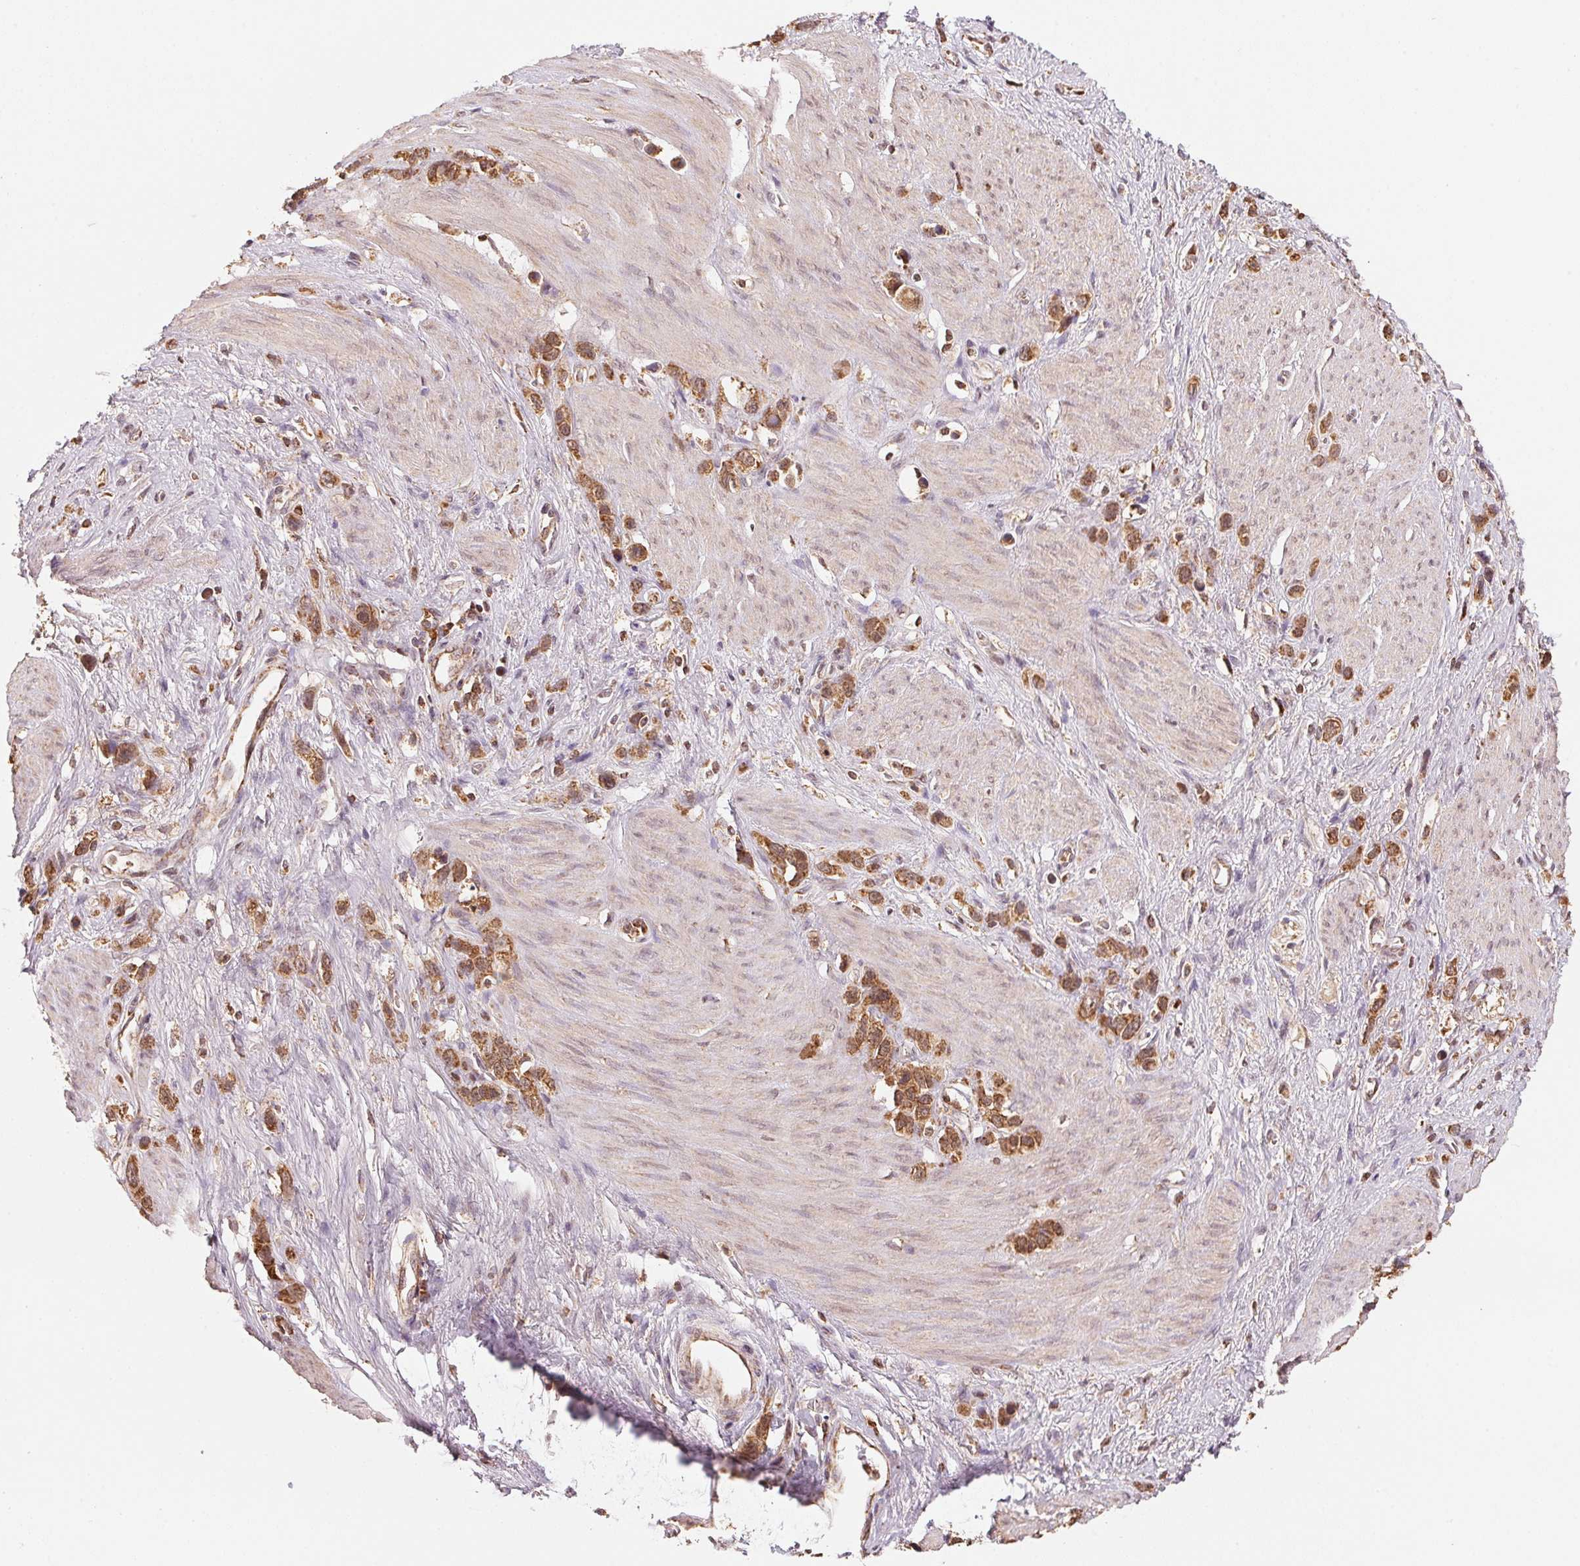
{"staining": {"intensity": "strong", "quantity": ">75%", "location": "cytoplasmic/membranous"}, "tissue": "stomach cancer", "cell_type": "Tumor cells", "image_type": "cancer", "snomed": [{"axis": "morphology", "description": "Adenocarcinoma, NOS"}, {"axis": "topography", "description": "Stomach"}], "caption": "This is an image of IHC staining of stomach adenocarcinoma, which shows strong expression in the cytoplasmic/membranous of tumor cells.", "gene": "ARHGAP6", "patient": {"sex": "female", "age": 65}}